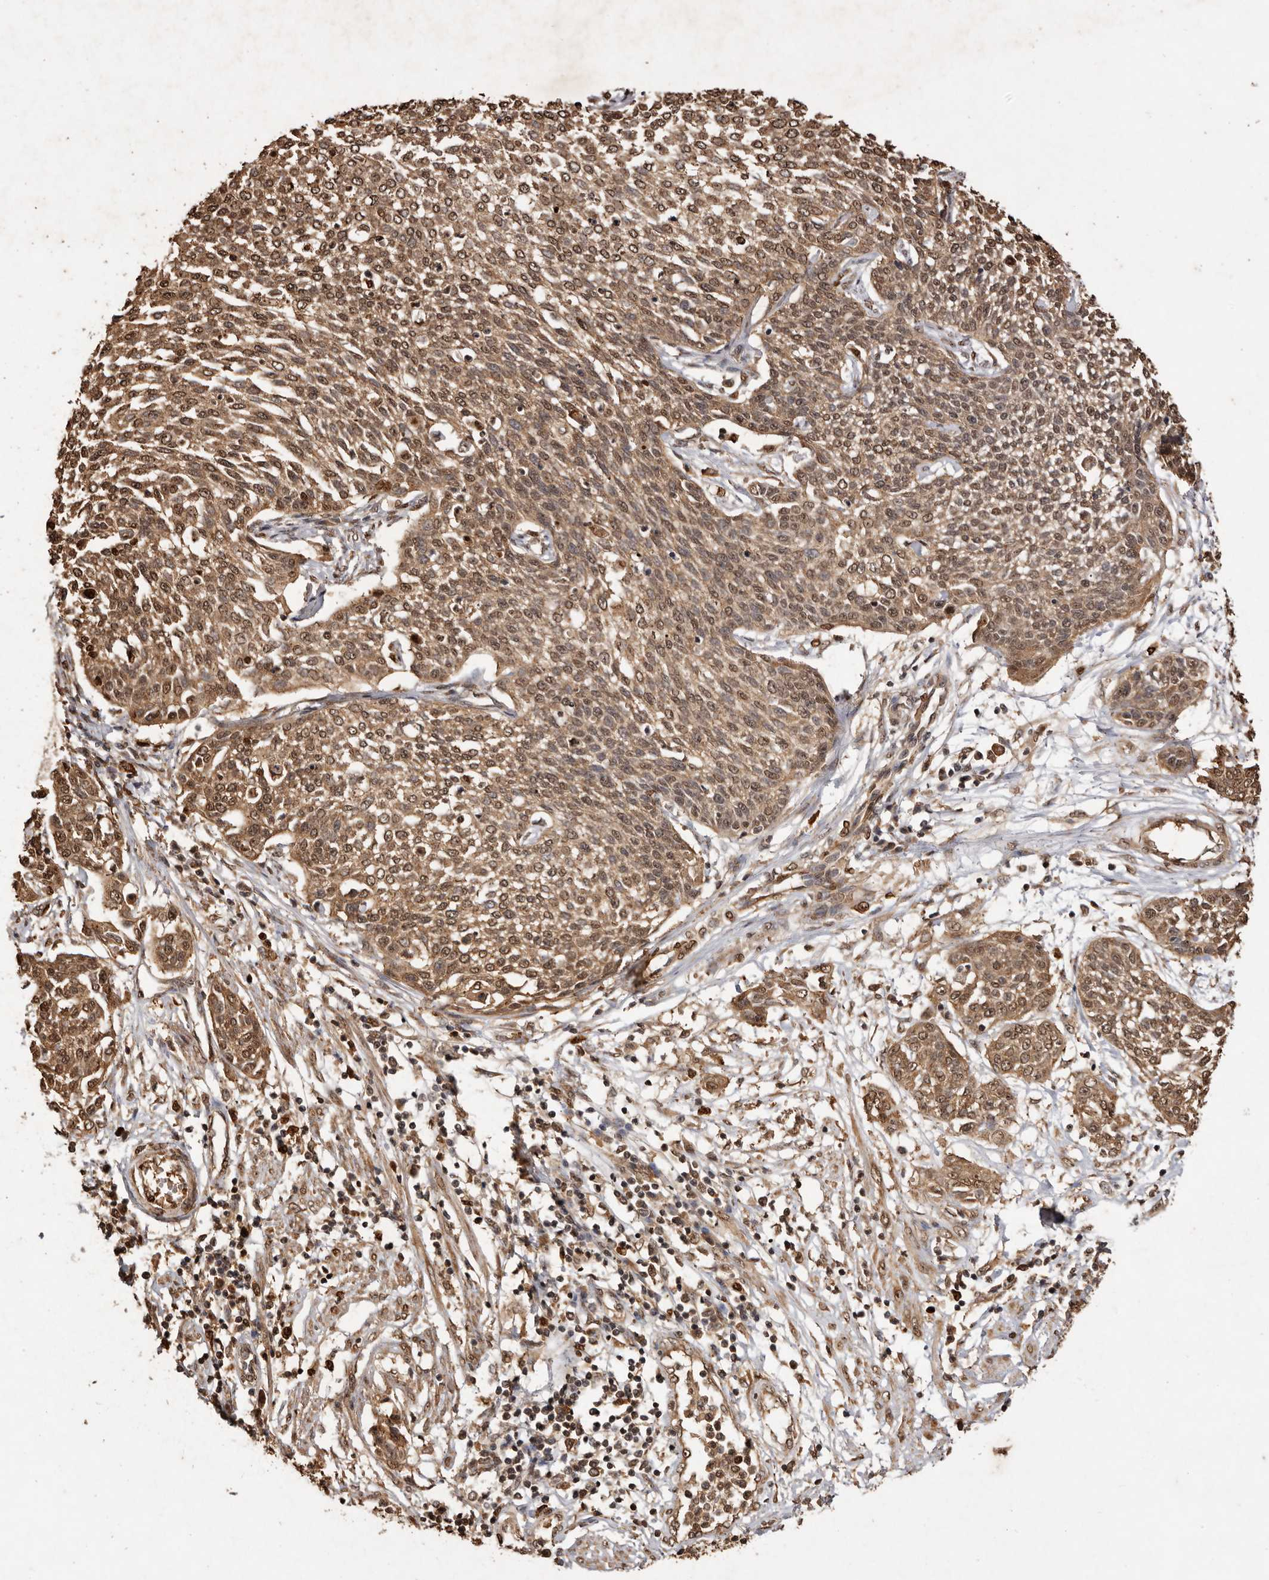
{"staining": {"intensity": "moderate", "quantity": ">75%", "location": "cytoplasmic/membranous,nuclear"}, "tissue": "cervical cancer", "cell_type": "Tumor cells", "image_type": "cancer", "snomed": [{"axis": "morphology", "description": "Squamous cell carcinoma, NOS"}, {"axis": "topography", "description": "Cervix"}], "caption": "DAB immunohistochemical staining of human cervical cancer demonstrates moderate cytoplasmic/membranous and nuclear protein expression in approximately >75% of tumor cells.", "gene": "NOTCH1", "patient": {"sex": "female", "age": 34}}